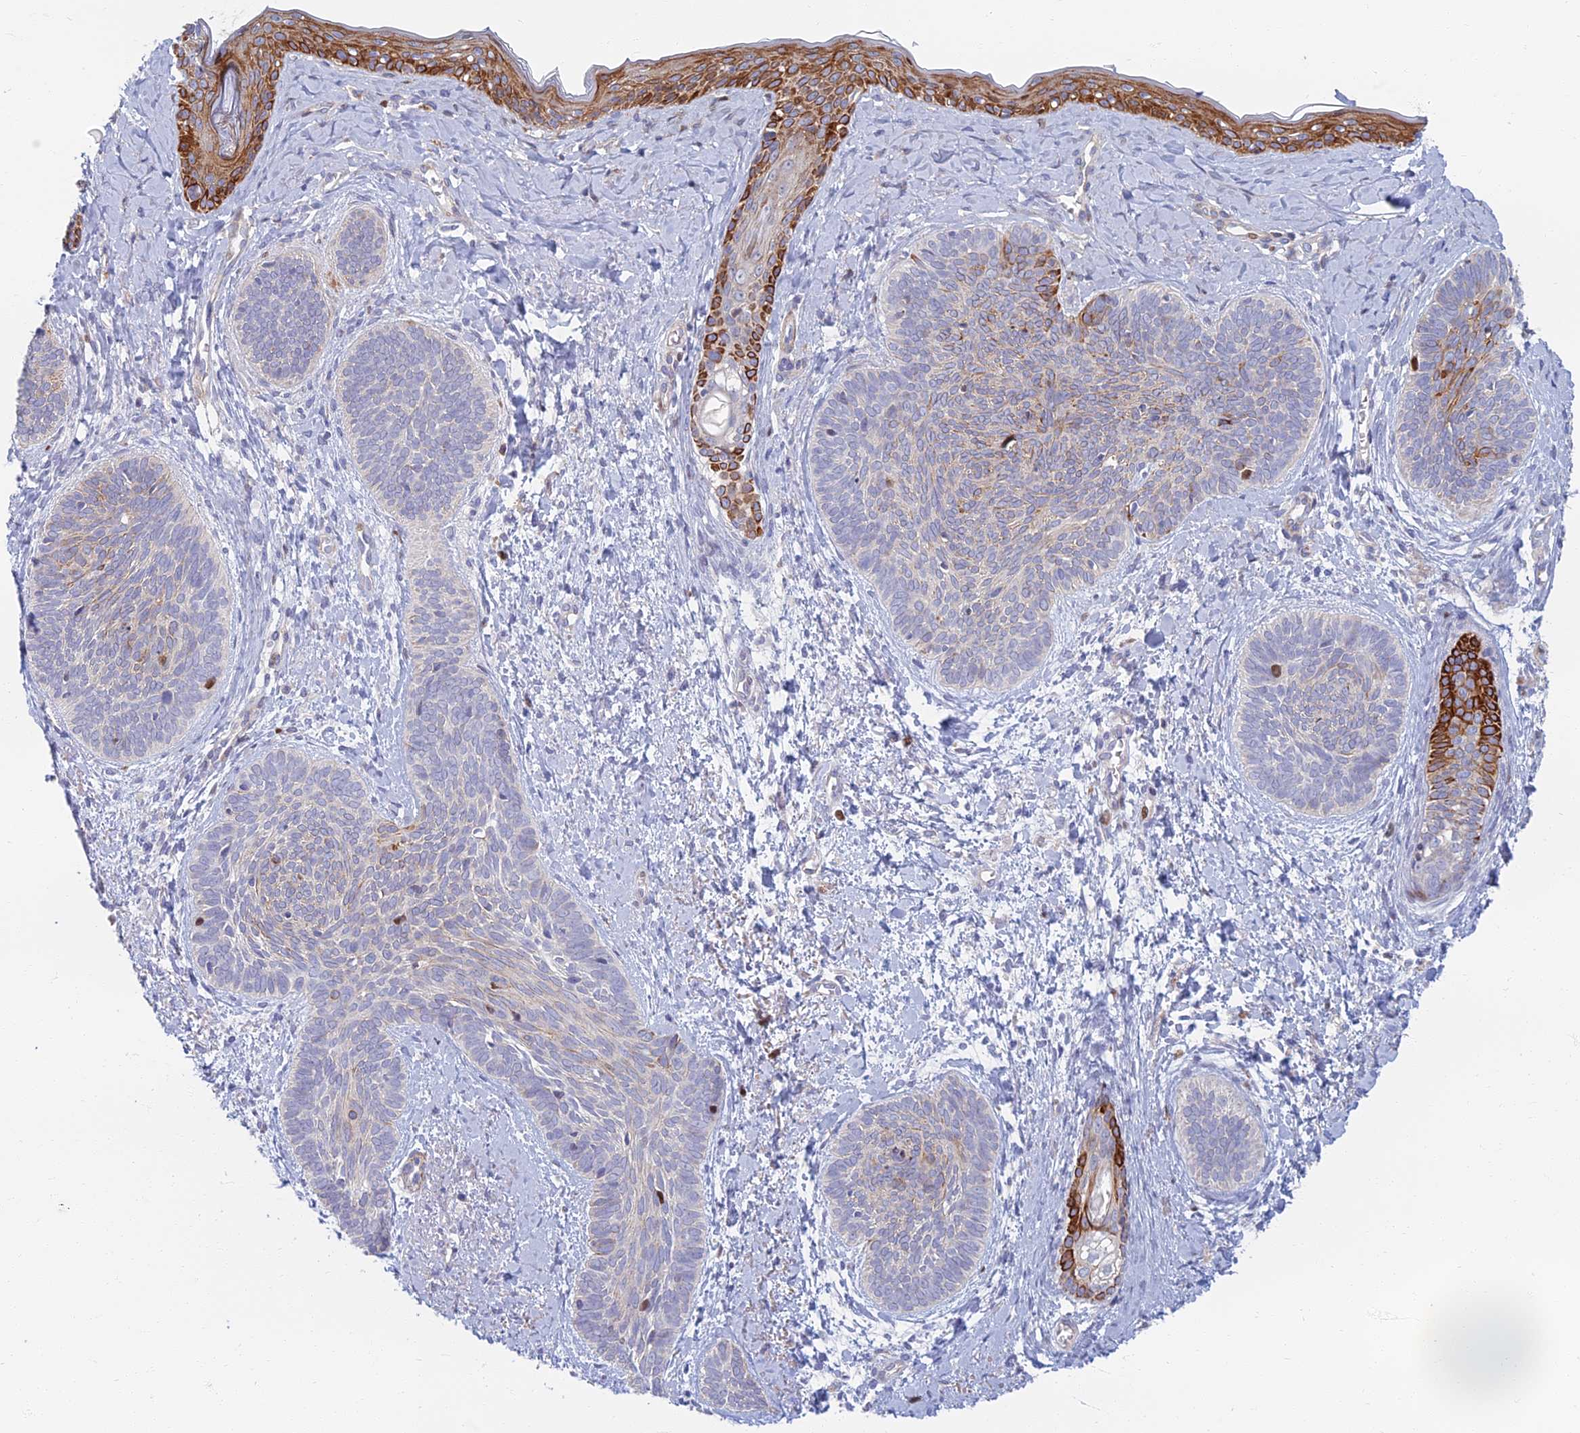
{"staining": {"intensity": "moderate", "quantity": "<25%", "location": "cytoplasmic/membranous"}, "tissue": "skin cancer", "cell_type": "Tumor cells", "image_type": "cancer", "snomed": [{"axis": "morphology", "description": "Basal cell carcinoma"}, {"axis": "topography", "description": "Skin"}], "caption": "Immunohistochemistry of human skin cancer reveals low levels of moderate cytoplasmic/membranous expression in approximately <25% of tumor cells.", "gene": "C15orf40", "patient": {"sex": "female", "age": 81}}